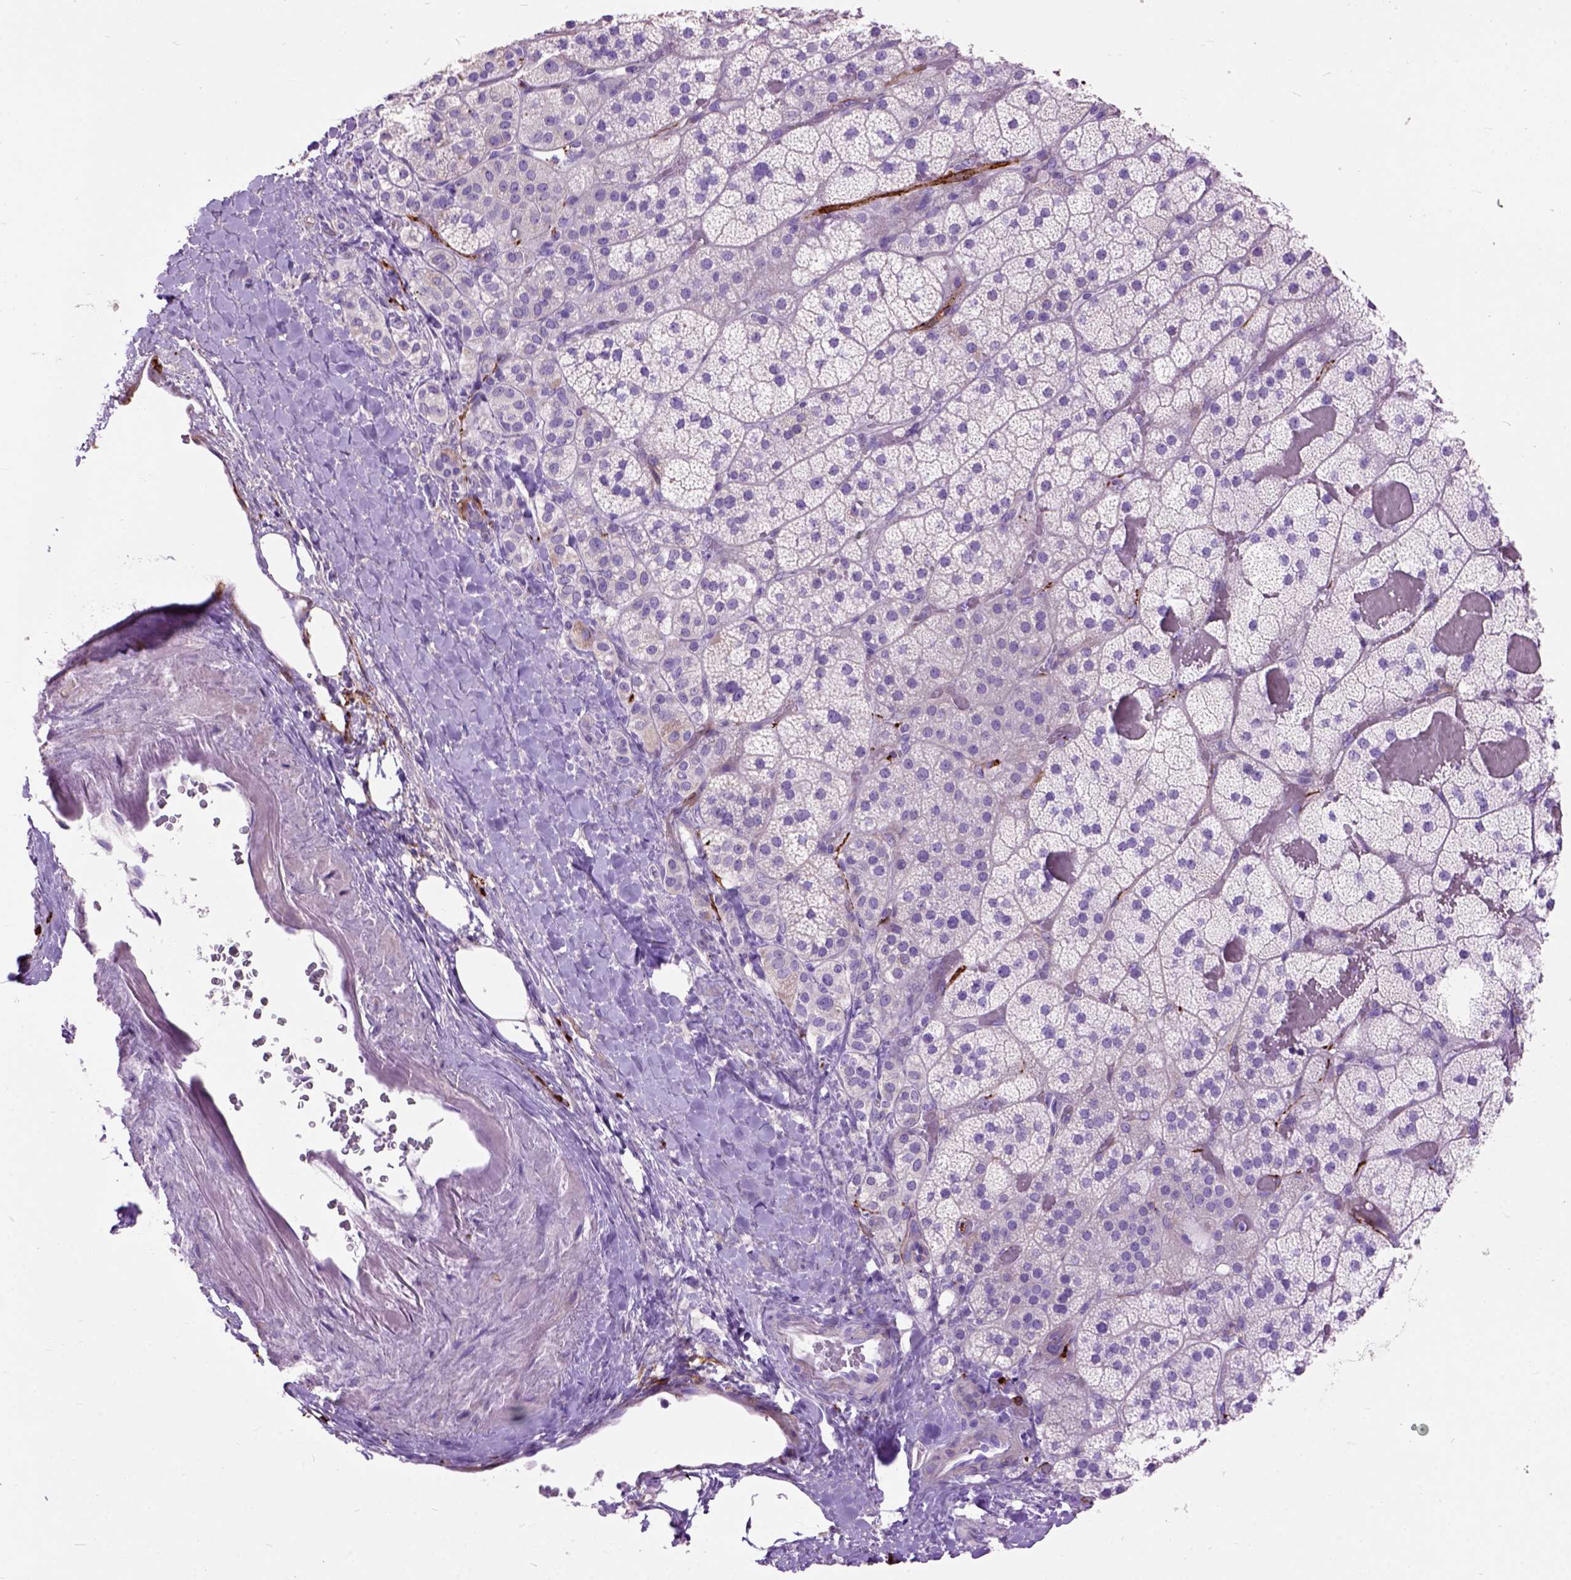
{"staining": {"intensity": "negative", "quantity": "none", "location": "none"}, "tissue": "adrenal gland", "cell_type": "Glandular cells", "image_type": "normal", "snomed": [{"axis": "morphology", "description": "Normal tissue, NOS"}, {"axis": "topography", "description": "Adrenal gland"}], "caption": "Adrenal gland stained for a protein using IHC reveals no positivity glandular cells.", "gene": "MAPT", "patient": {"sex": "male", "age": 57}}